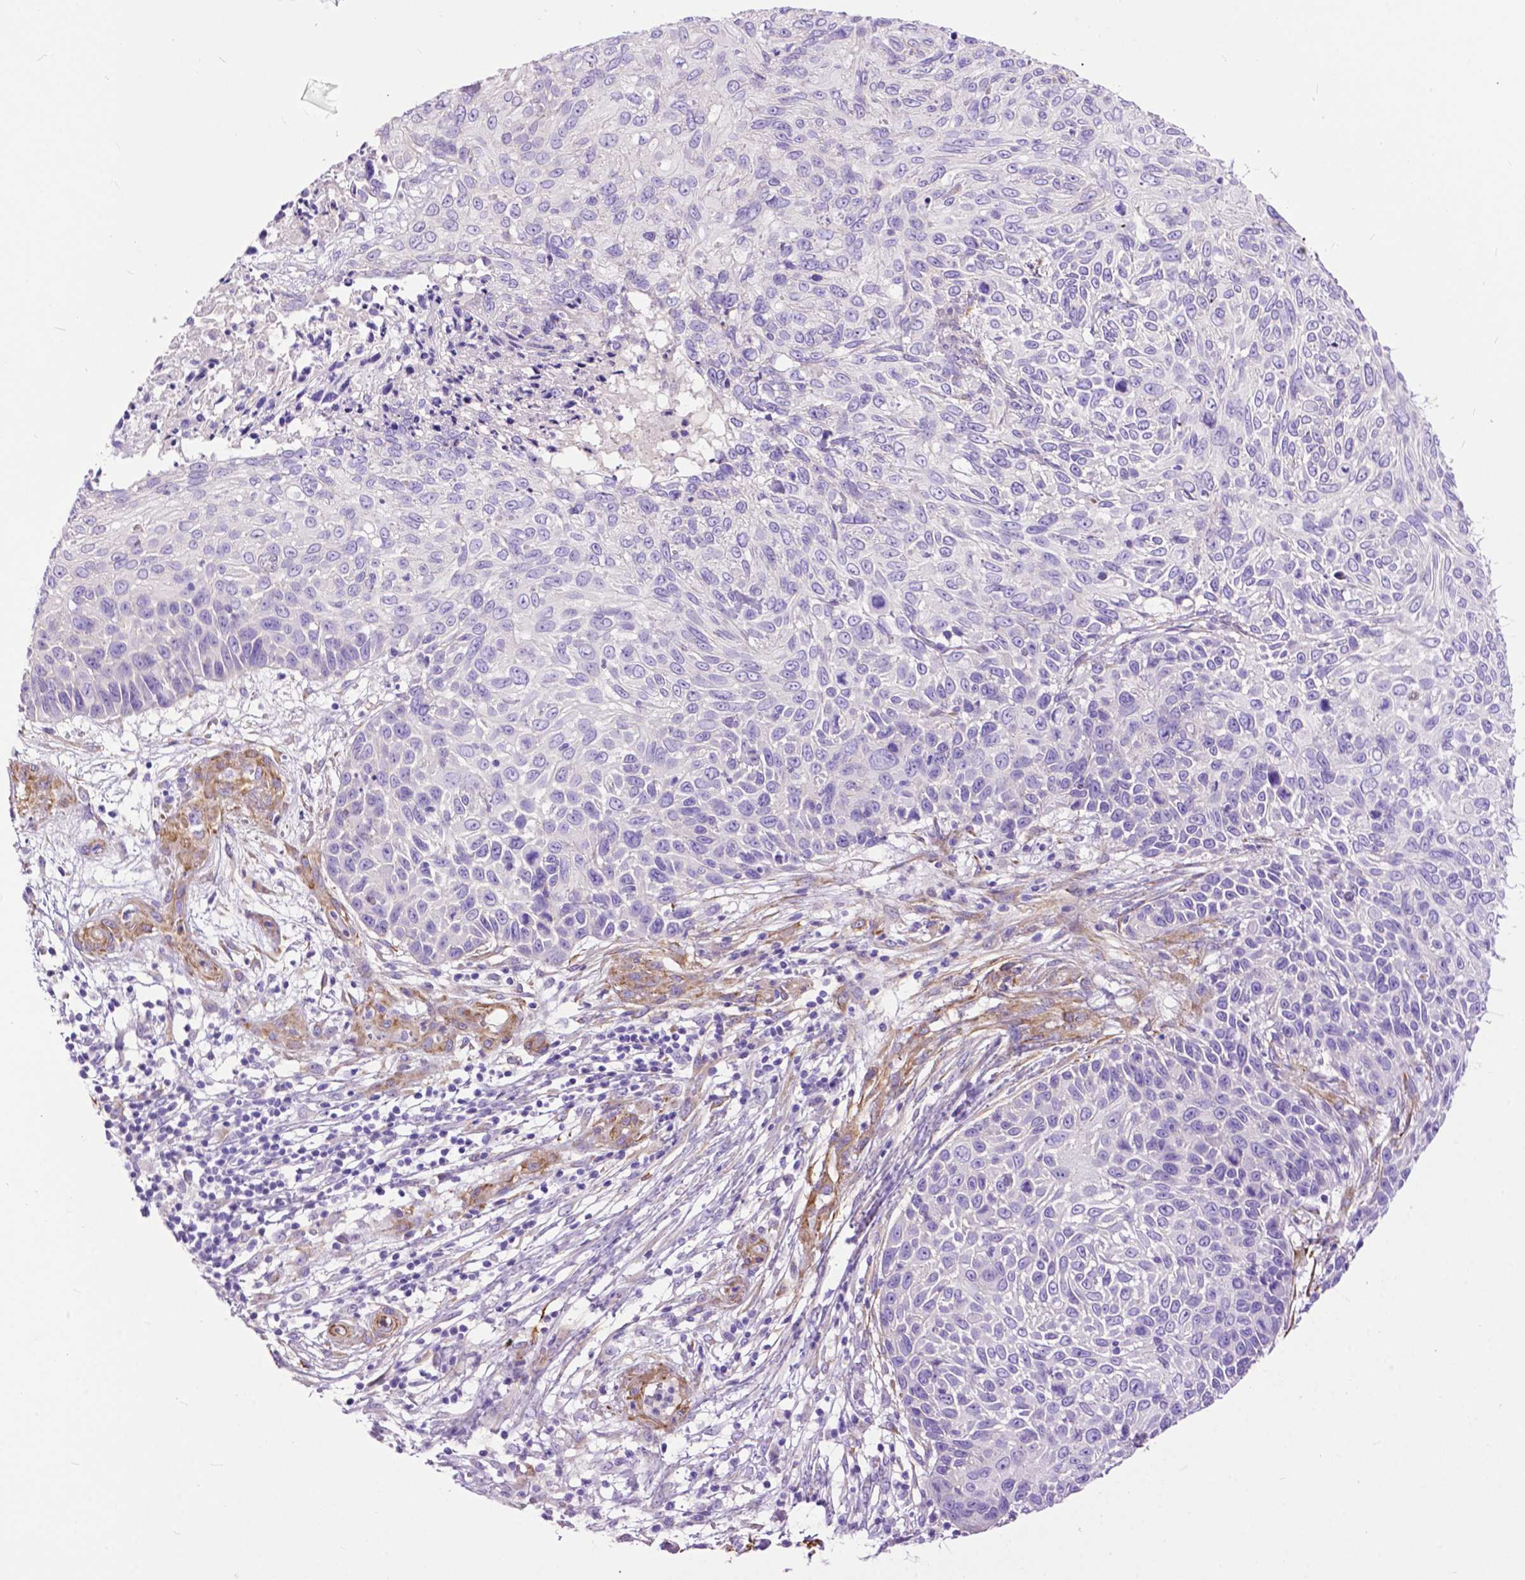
{"staining": {"intensity": "negative", "quantity": "none", "location": "none"}, "tissue": "skin cancer", "cell_type": "Tumor cells", "image_type": "cancer", "snomed": [{"axis": "morphology", "description": "Squamous cell carcinoma, NOS"}, {"axis": "topography", "description": "Skin"}], "caption": "Micrograph shows no significant protein staining in tumor cells of skin cancer (squamous cell carcinoma). (DAB IHC, high magnification).", "gene": "PCDHA12", "patient": {"sex": "male", "age": 92}}